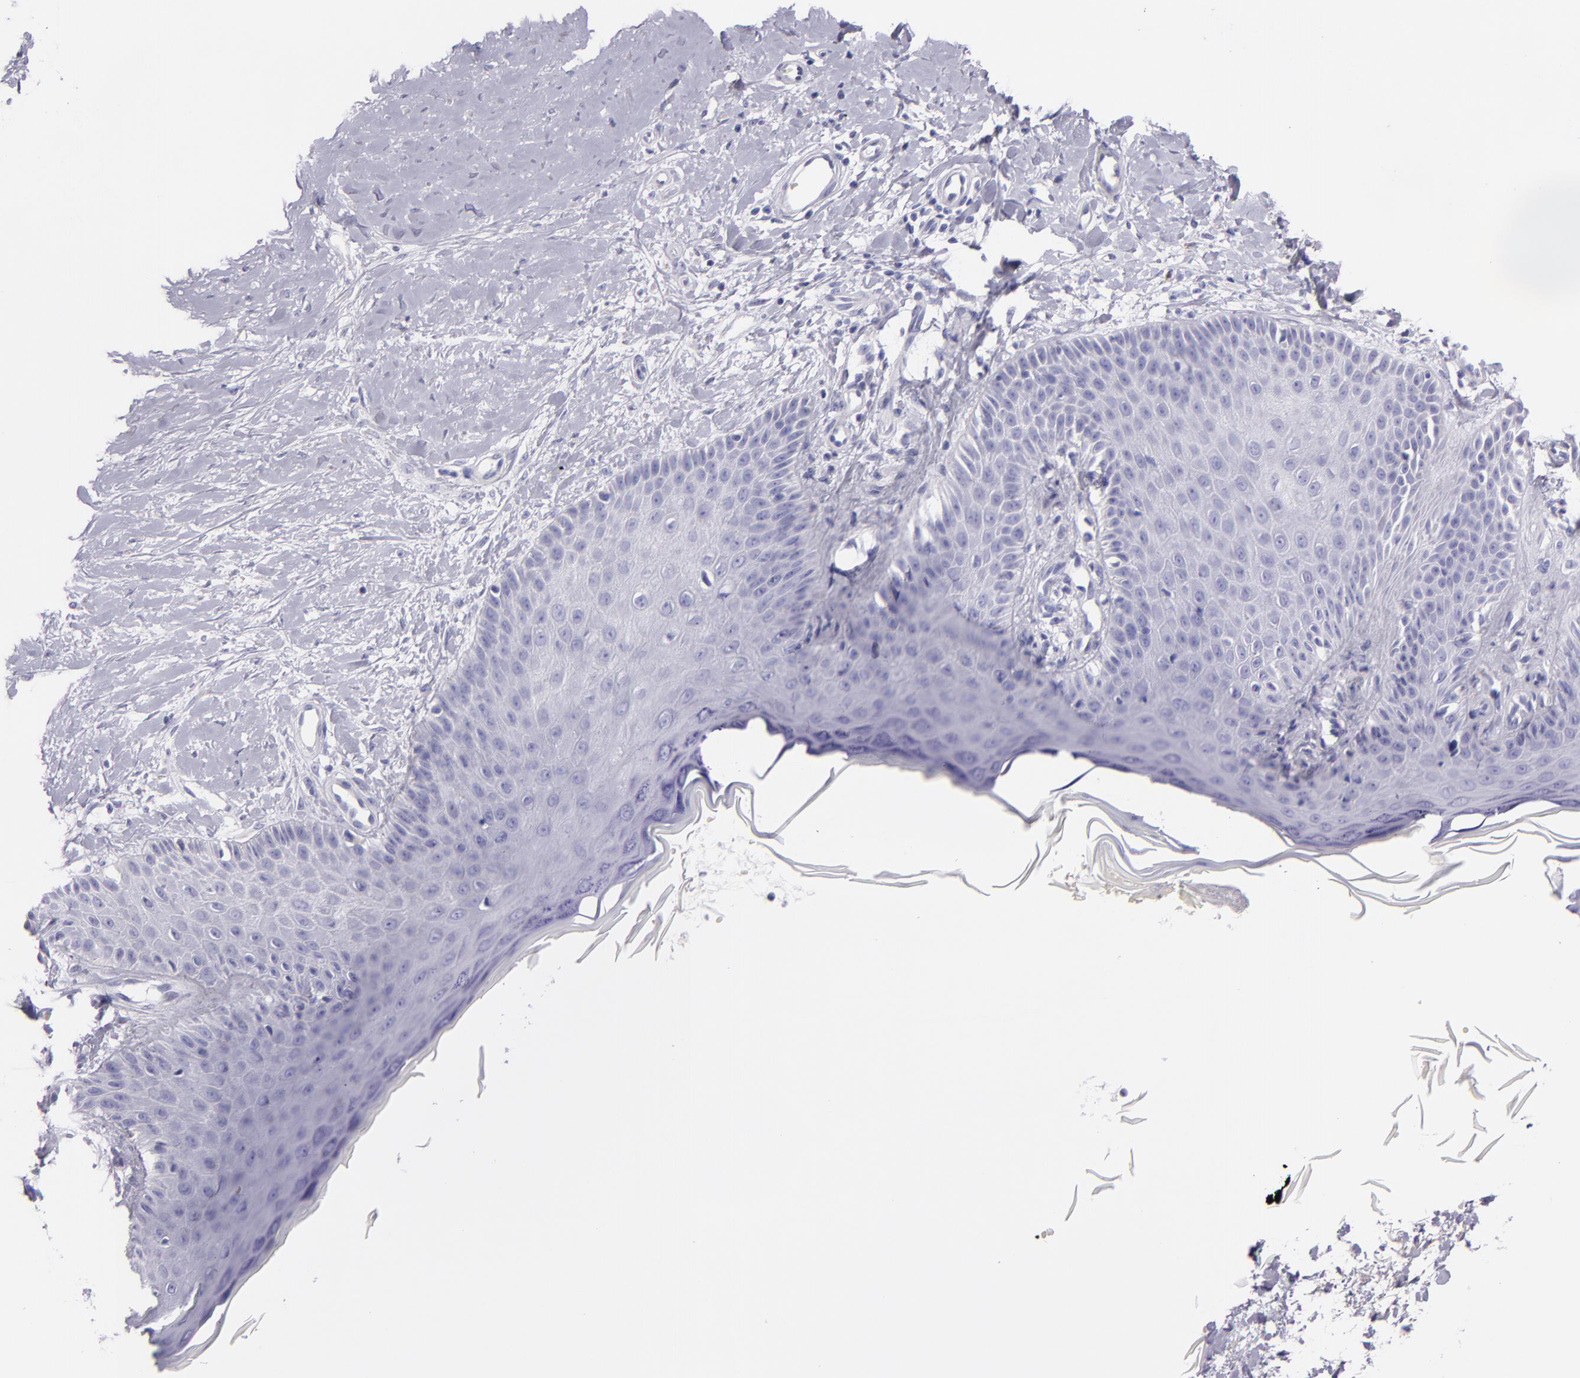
{"staining": {"intensity": "negative", "quantity": "none", "location": "none"}, "tissue": "skin cancer", "cell_type": "Tumor cells", "image_type": "cancer", "snomed": [{"axis": "morphology", "description": "Squamous cell carcinoma, NOS"}, {"axis": "topography", "description": "Skin"}], "caption": "There is no significant expression in tumor cells of squamous cell carcinoma (skin).", "gene": "MUC5AC", "patient": {"sex": "female", "age": 40}}